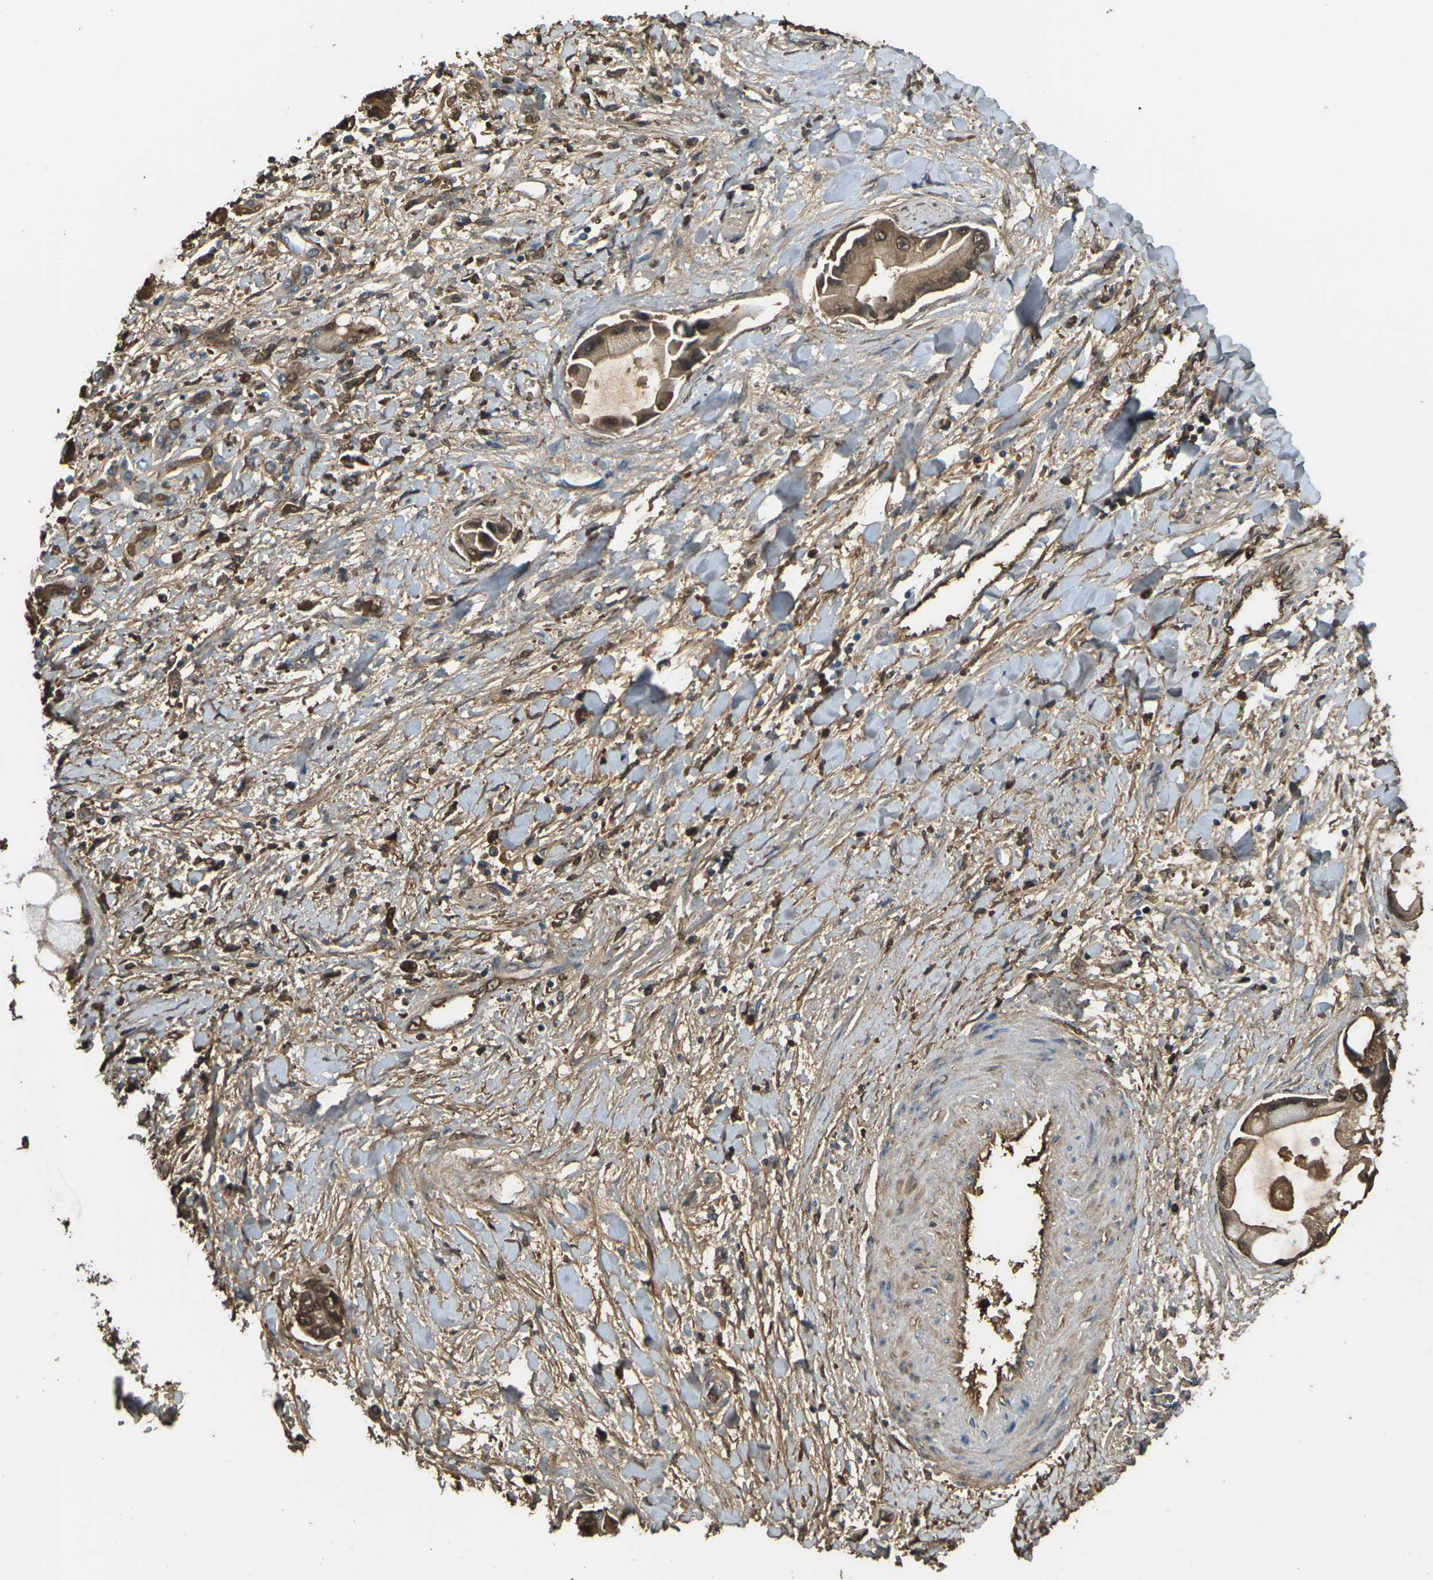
{"staining": {"intensity": "strong", "quantity": ">75%", "location": "cytoplasmic/membranous,nuclear"}, "tissue": "liver cancer", "cell_type": "Tumor cells", "image_type": "cancer", "snomed": [{"axis": "morphology", "description": "Cholangiocarcinoma"}, {"axis": "topography", "description": "Liver"}], "caption": "Liver cholangiocarcinoma stained with a brown dye demonstrates strong cytoplasmic/membranous and nuclear positive staining in approximately >75% of tumor cells.", "gene": "CYP1B1", "patient": {"sex": "male", "age": 50}}